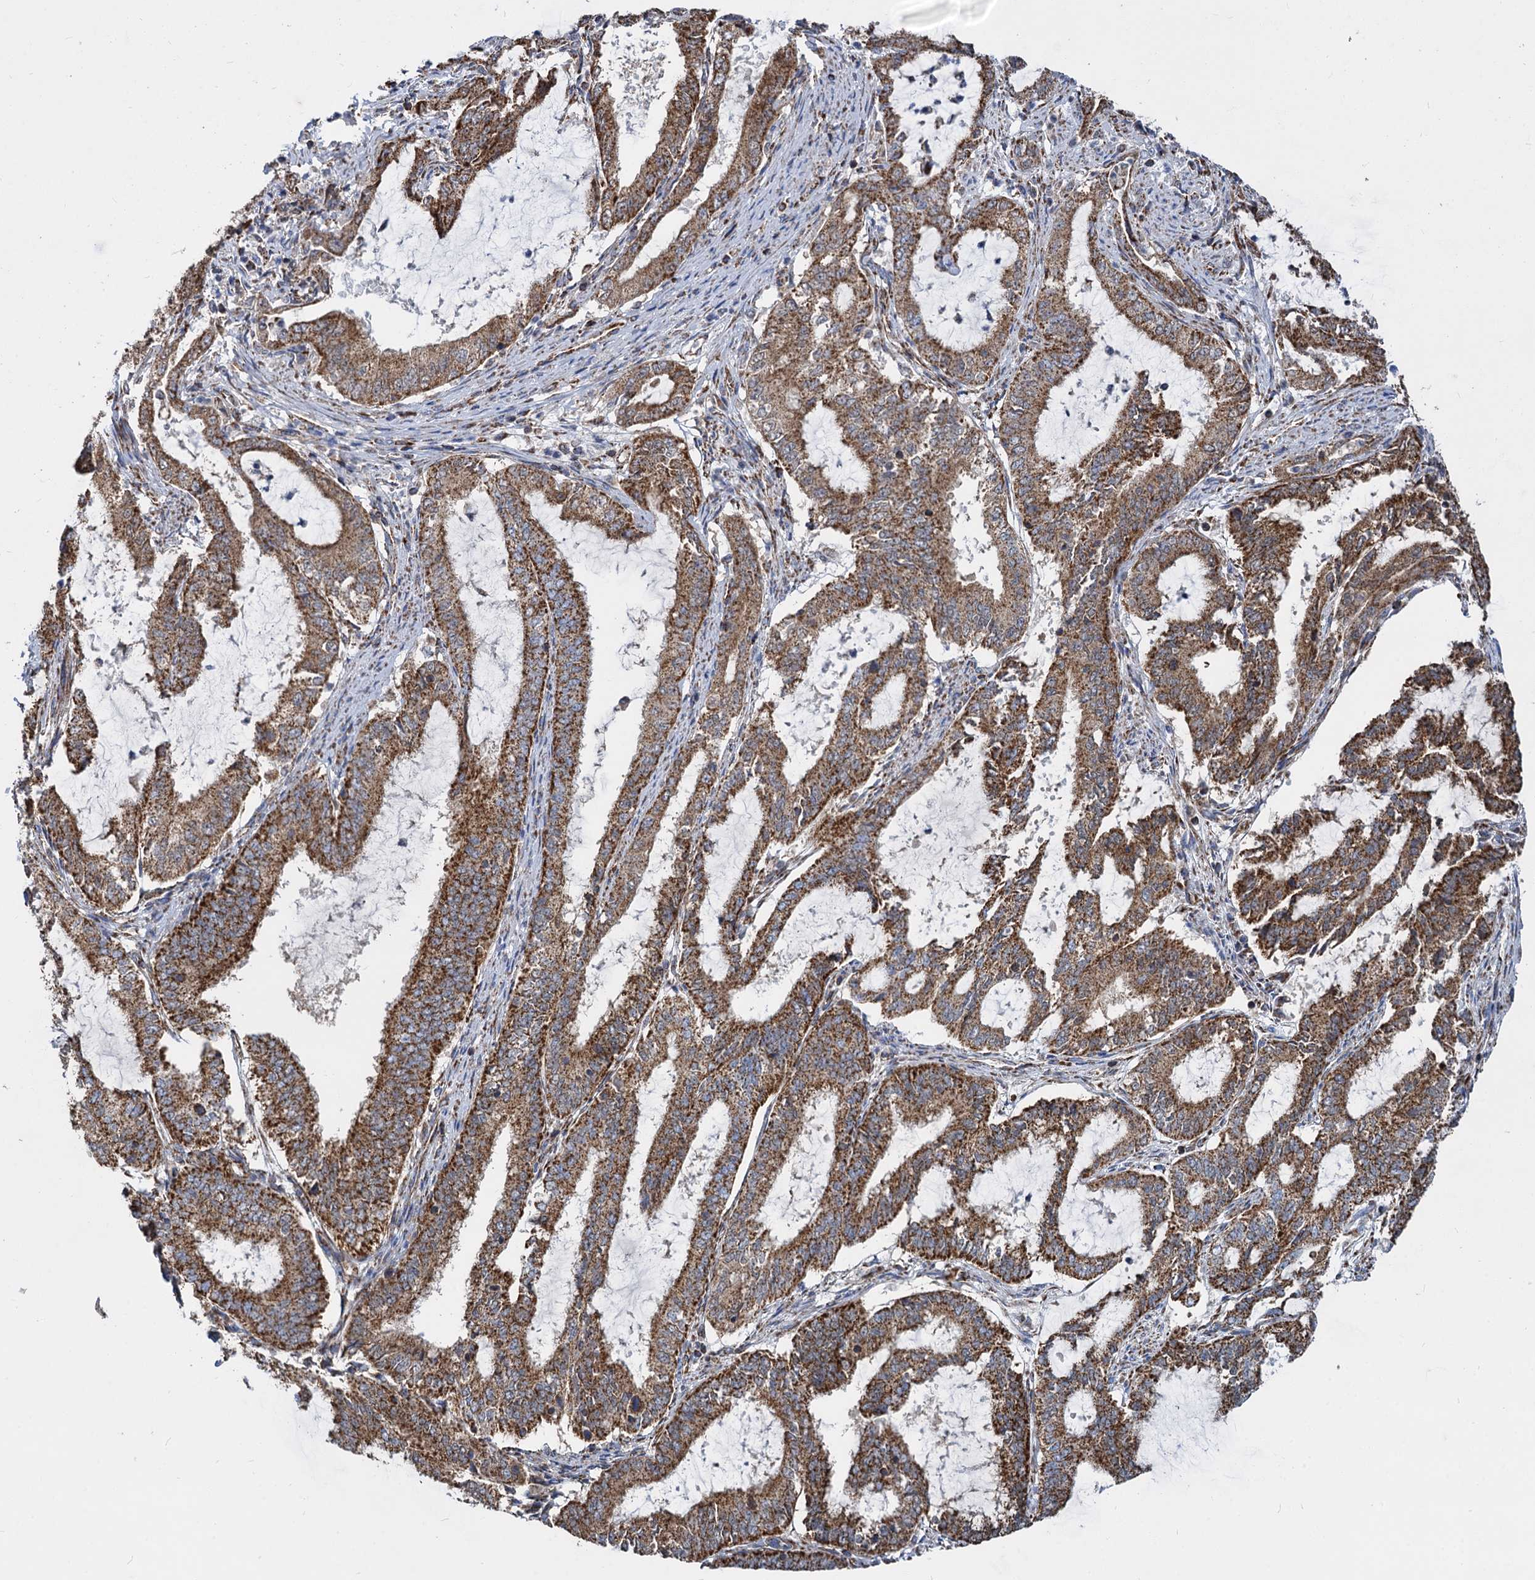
{"staining": {"intensity": "strong", "quantity": ">75%", "location": "cytoplasmic/membranous"}, "tissue": "endometrial cancer", "cell_type": "Tumor cells", "image_type": "cancer", "snomed": [{"axis": "morphology", "description": "Adenocarcinoma, NOS"}, {"axis": "topography", "description": "Endometrium"}], "caption": "Immunohistochemical staining of endometrial adenocarcinoma demonstrates high levels of strong cytoplasmic/membranous protein staining in approximately >75% of tumor cells.", "gene": "TIMM10", "patient": {"sex": "female", "age": 51}}